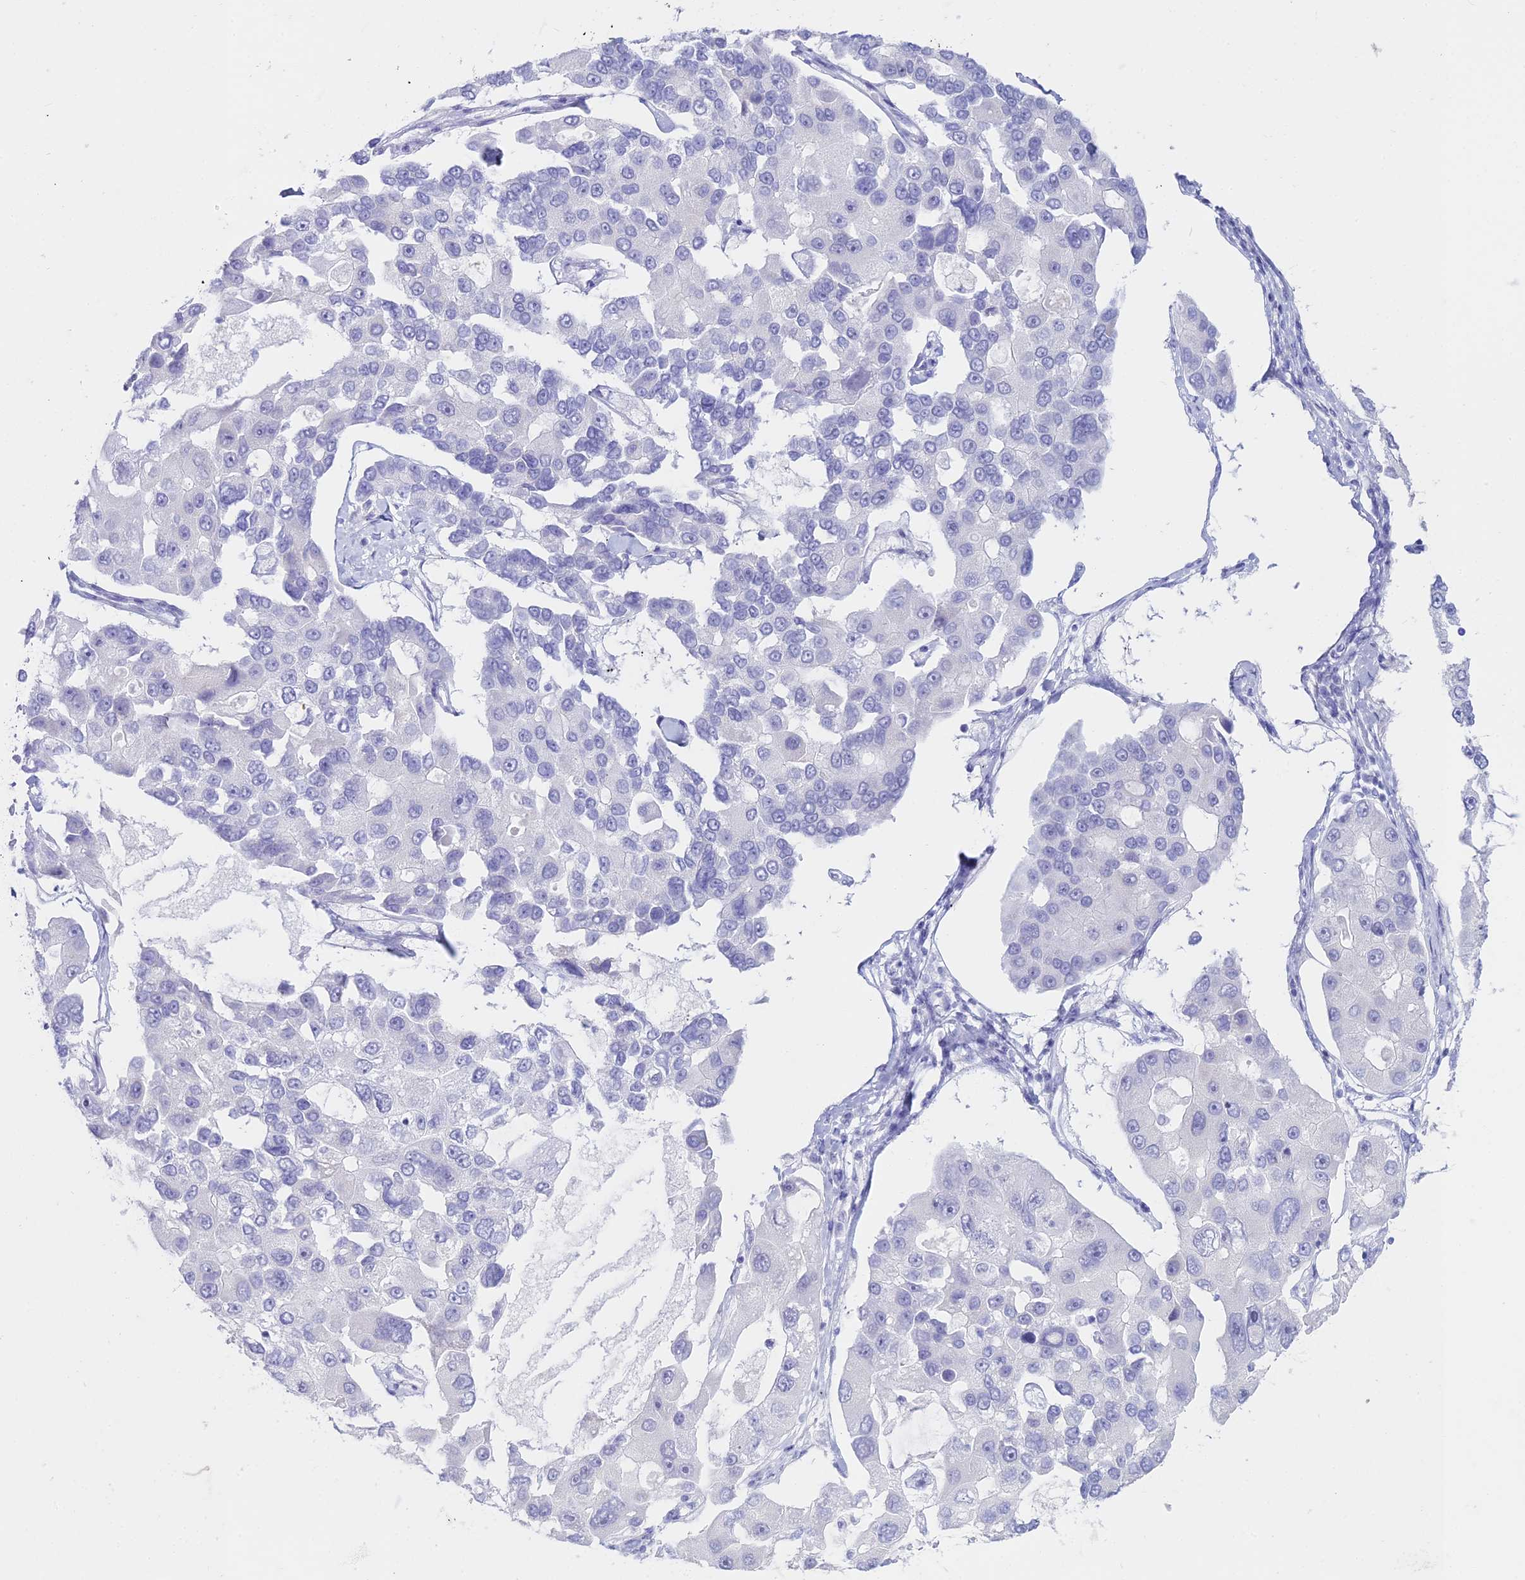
{"staining": {"intensity": "negative", "quantity": "none", "location": "none"}, "tissue": "lung cancer", "cell_type": "Tumor cells", "image_type": "cancer", "snomed": [{"axis": "morphology", "description": "Adenocarcinoma, NOS"}, {"axis": "topography", "description": "Lung"}], "caption": "This is an immunohistochemistry photomicrograph of lung cancer. There is no staining in tumor cells.", "gene": "ALPP", "patient": {"sex": "female", "age": 54}}